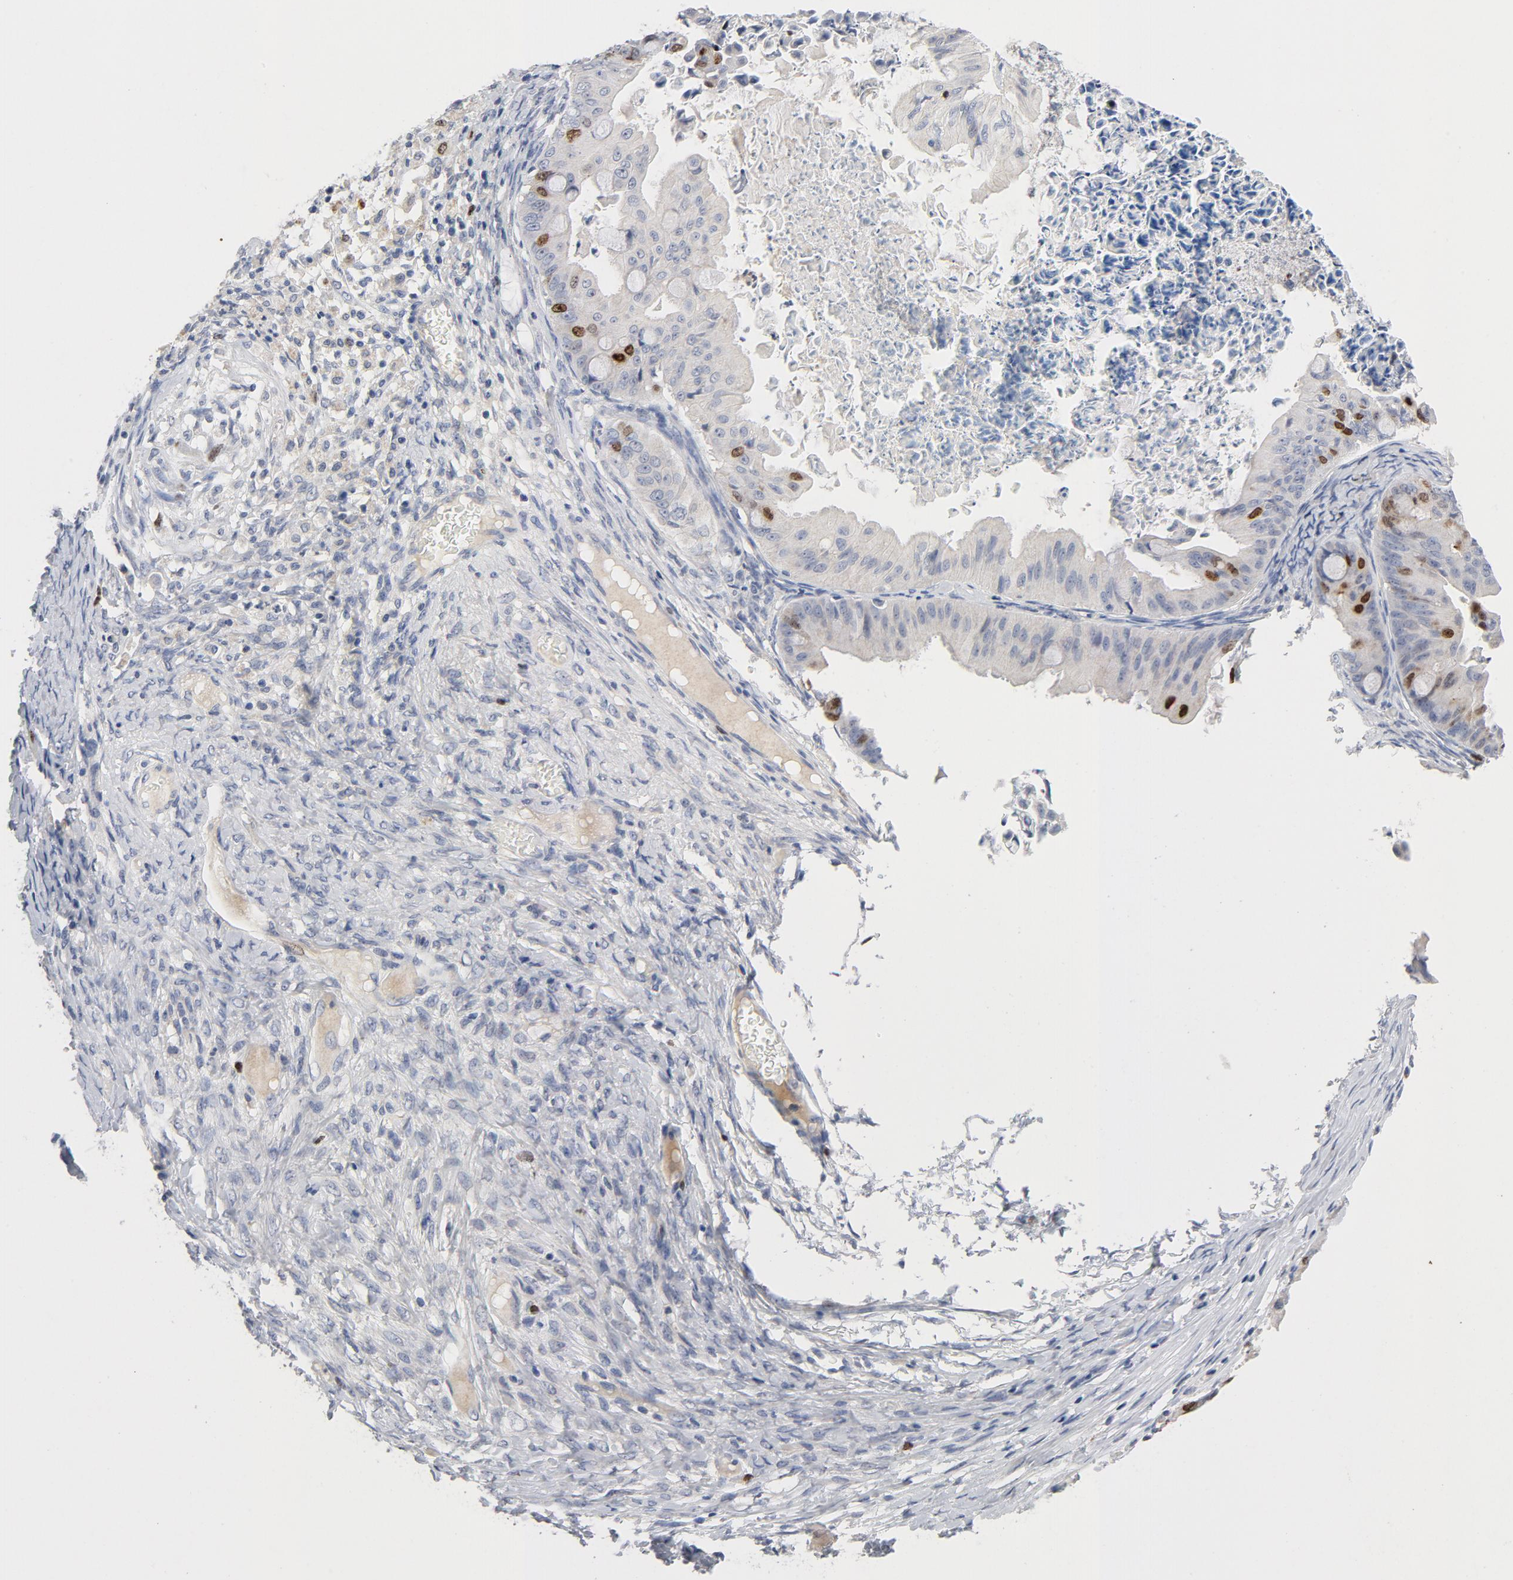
{"staining": {"intensity": "moderate", "quantity": "<25%", "location": "nuclear"}, "tissue": "ovarian cancer", "cell_type": "Tumor cells", "image_type": "cancer", "snomed": [{"axis": "morphology", "description": "Cystadenocarcinoma, mucinous, NOS"}, {"axis": "topography", "description": "Ovary"}], "caption": "About <25% of tumor cells in ovarian cancer exhibit moderate nuclear protein expression as visualized by brown immunohistochemical staining.", "gene": "BIRC5", "patient": {"sex": "female", "age": 37}}